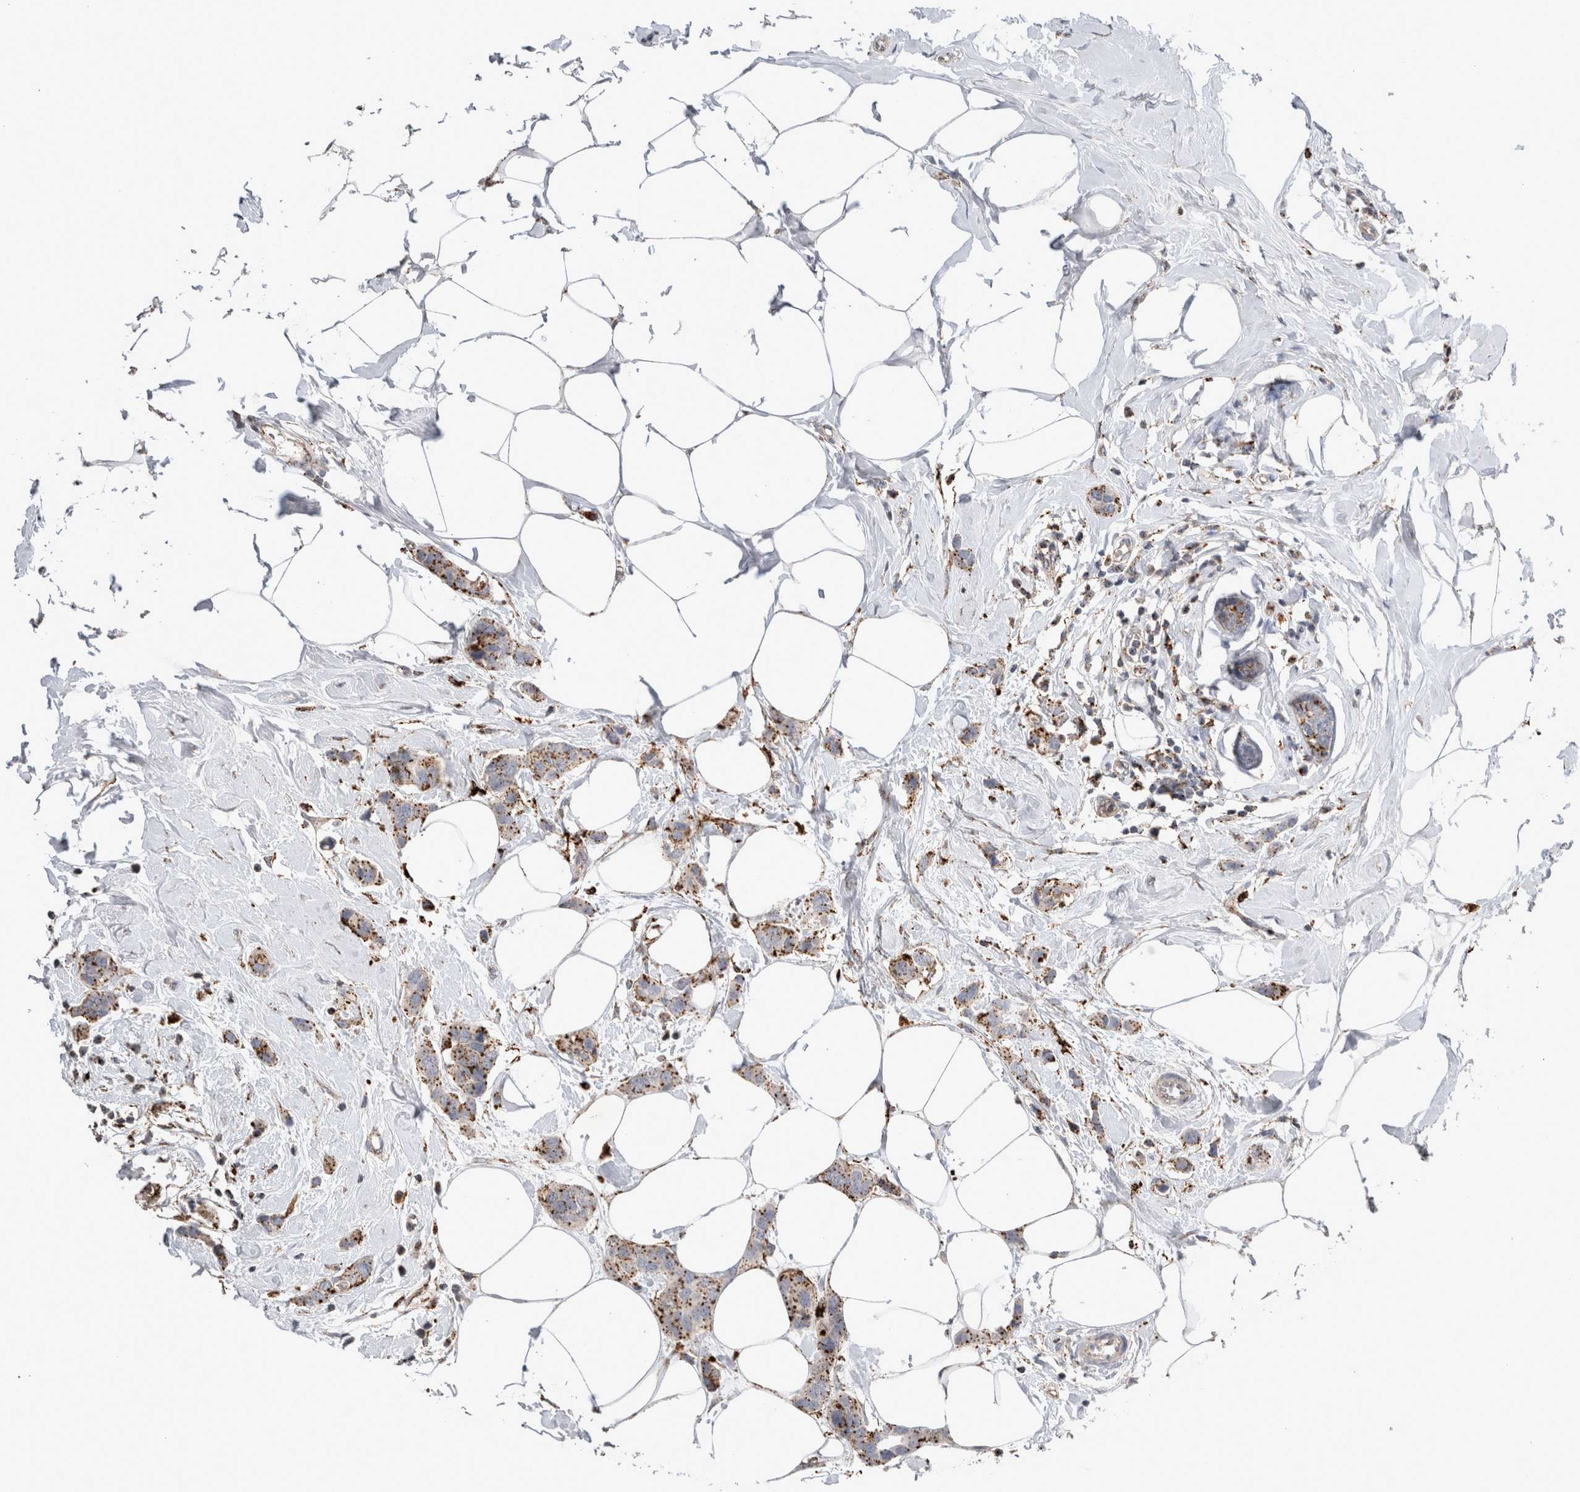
{"staining": {"intensity": "moderate", "quantity": ">75%", "location": "cytoplasmic/membranous"}, "tissue": "breast cancer", "cell_type": "Tumor cells", "image_type": "cancer", "snomed": [{"axis": "morphology", "description": "Normal tissue, NOS"}, {"axis": "morphology", "description": "Duct carcinoma"}, {"axis": "topography", "description": "Breast"}], "caption": "Breast cancer (infiltrating ductal carcinoma) stained with DAB (3,3'-diaminobenzidine) IHC demonstrates medium levels of moderate cytoplasmic/membranous positivity in about >75% of tumor cells. (Stains: DAB (3,3'-diaminobenzidine) in brown, nuclei in blue, Microscopy: brightfield microscopy at high magnification).", "gene": "CTSA", "patient": {"sex": "female", "age": 50}}